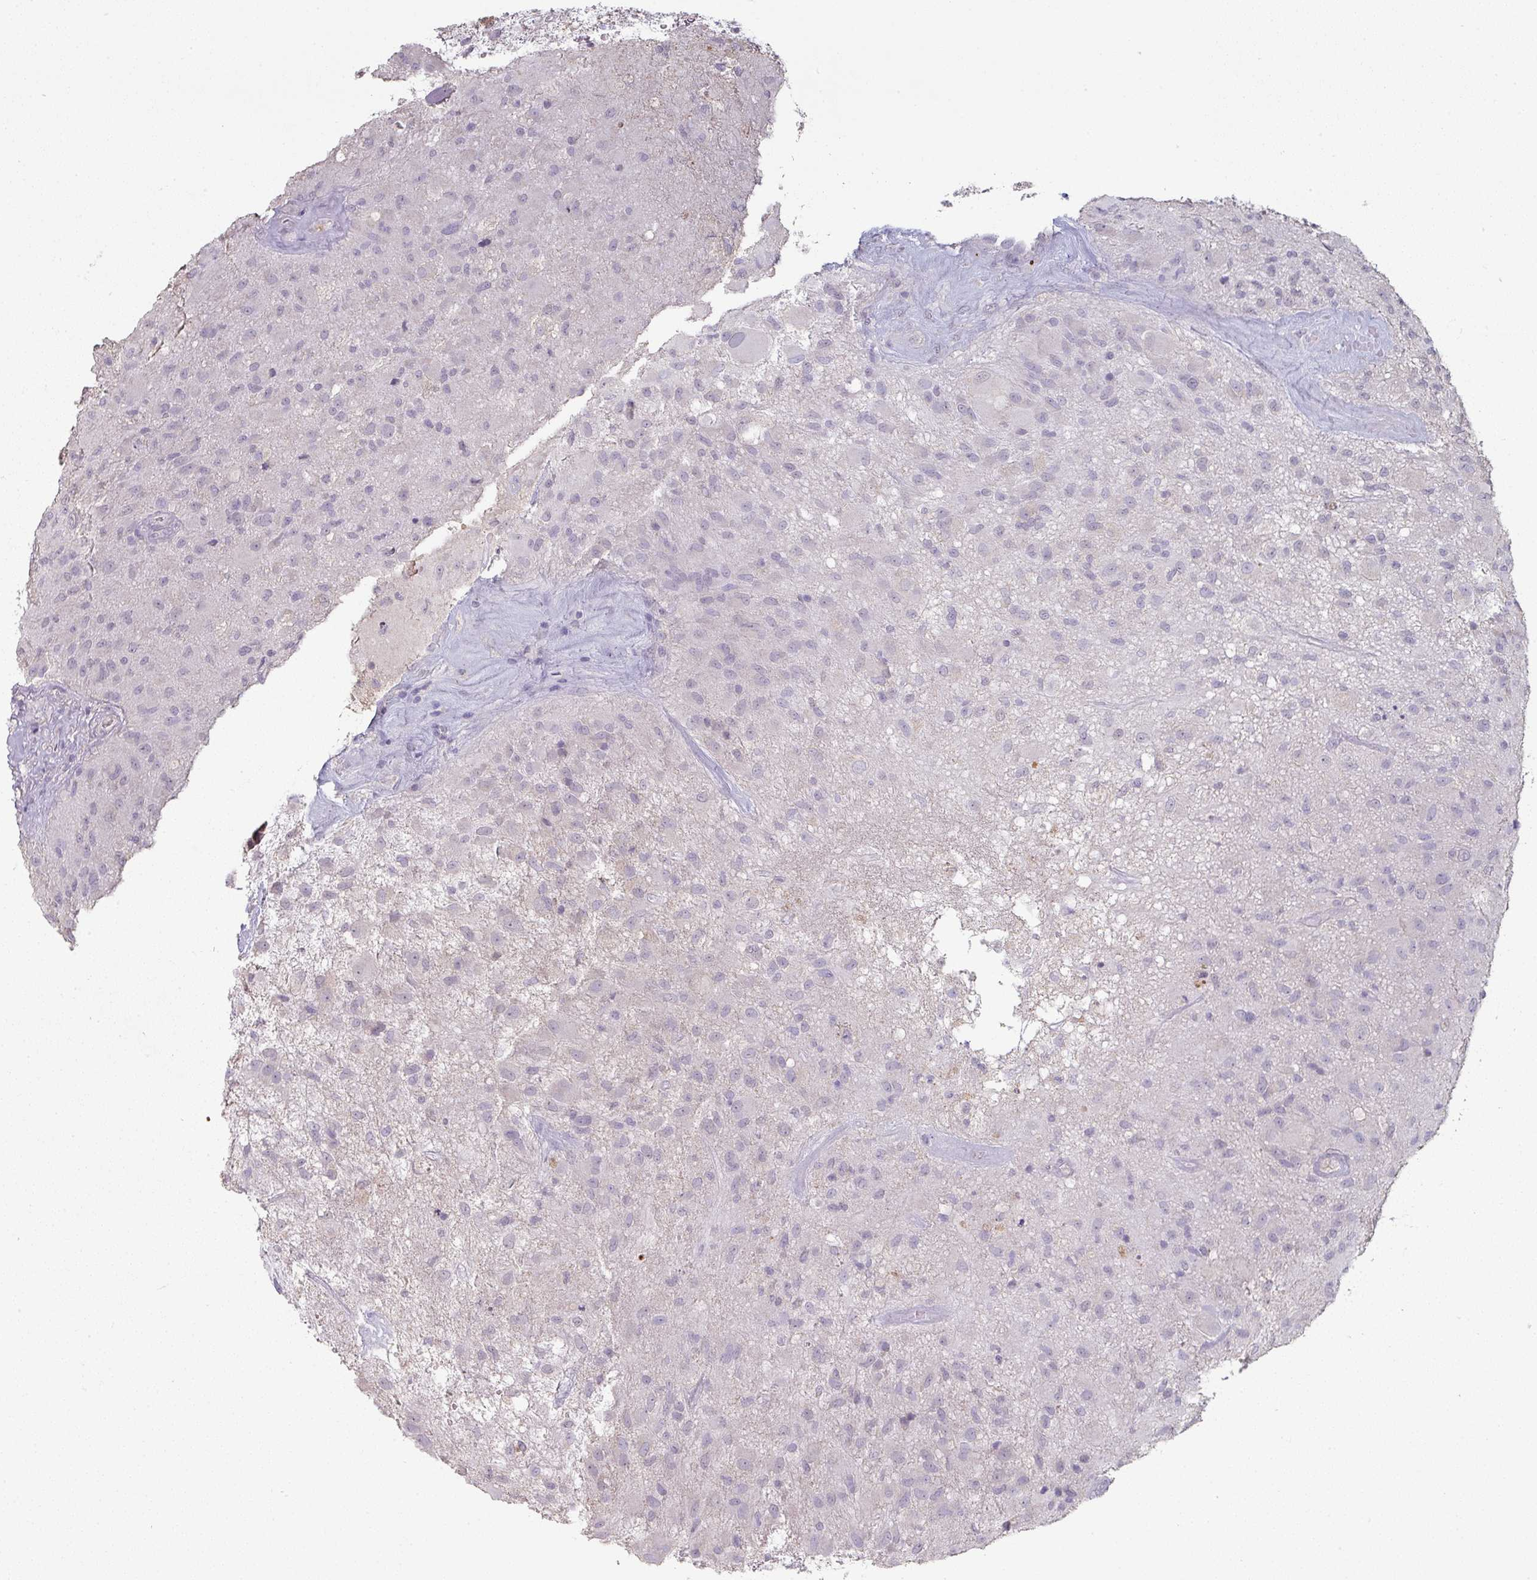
{"staining": {"intensity": "negative", "quantity": "none", "location": "none"}, "tissue": "glioma", "cell_type": "Tumor cells", "image_type": "cancer", "snomed": [{"axis": "morphology", "description": "Glioma, malignant, High grade"}, {"axis": "topography", "description": "Brain"}], "caption": "High magnification brightfield microscopy of glioma stained with DAB (3,3'-diaminobenzidine) (brown) and counterstained with hematoxylin (blue): tumor cells show no significant expression. Nuclei are stained in blue.", "gene": "MAGEC3", "patient": {"sex": "female", "age": 67}}